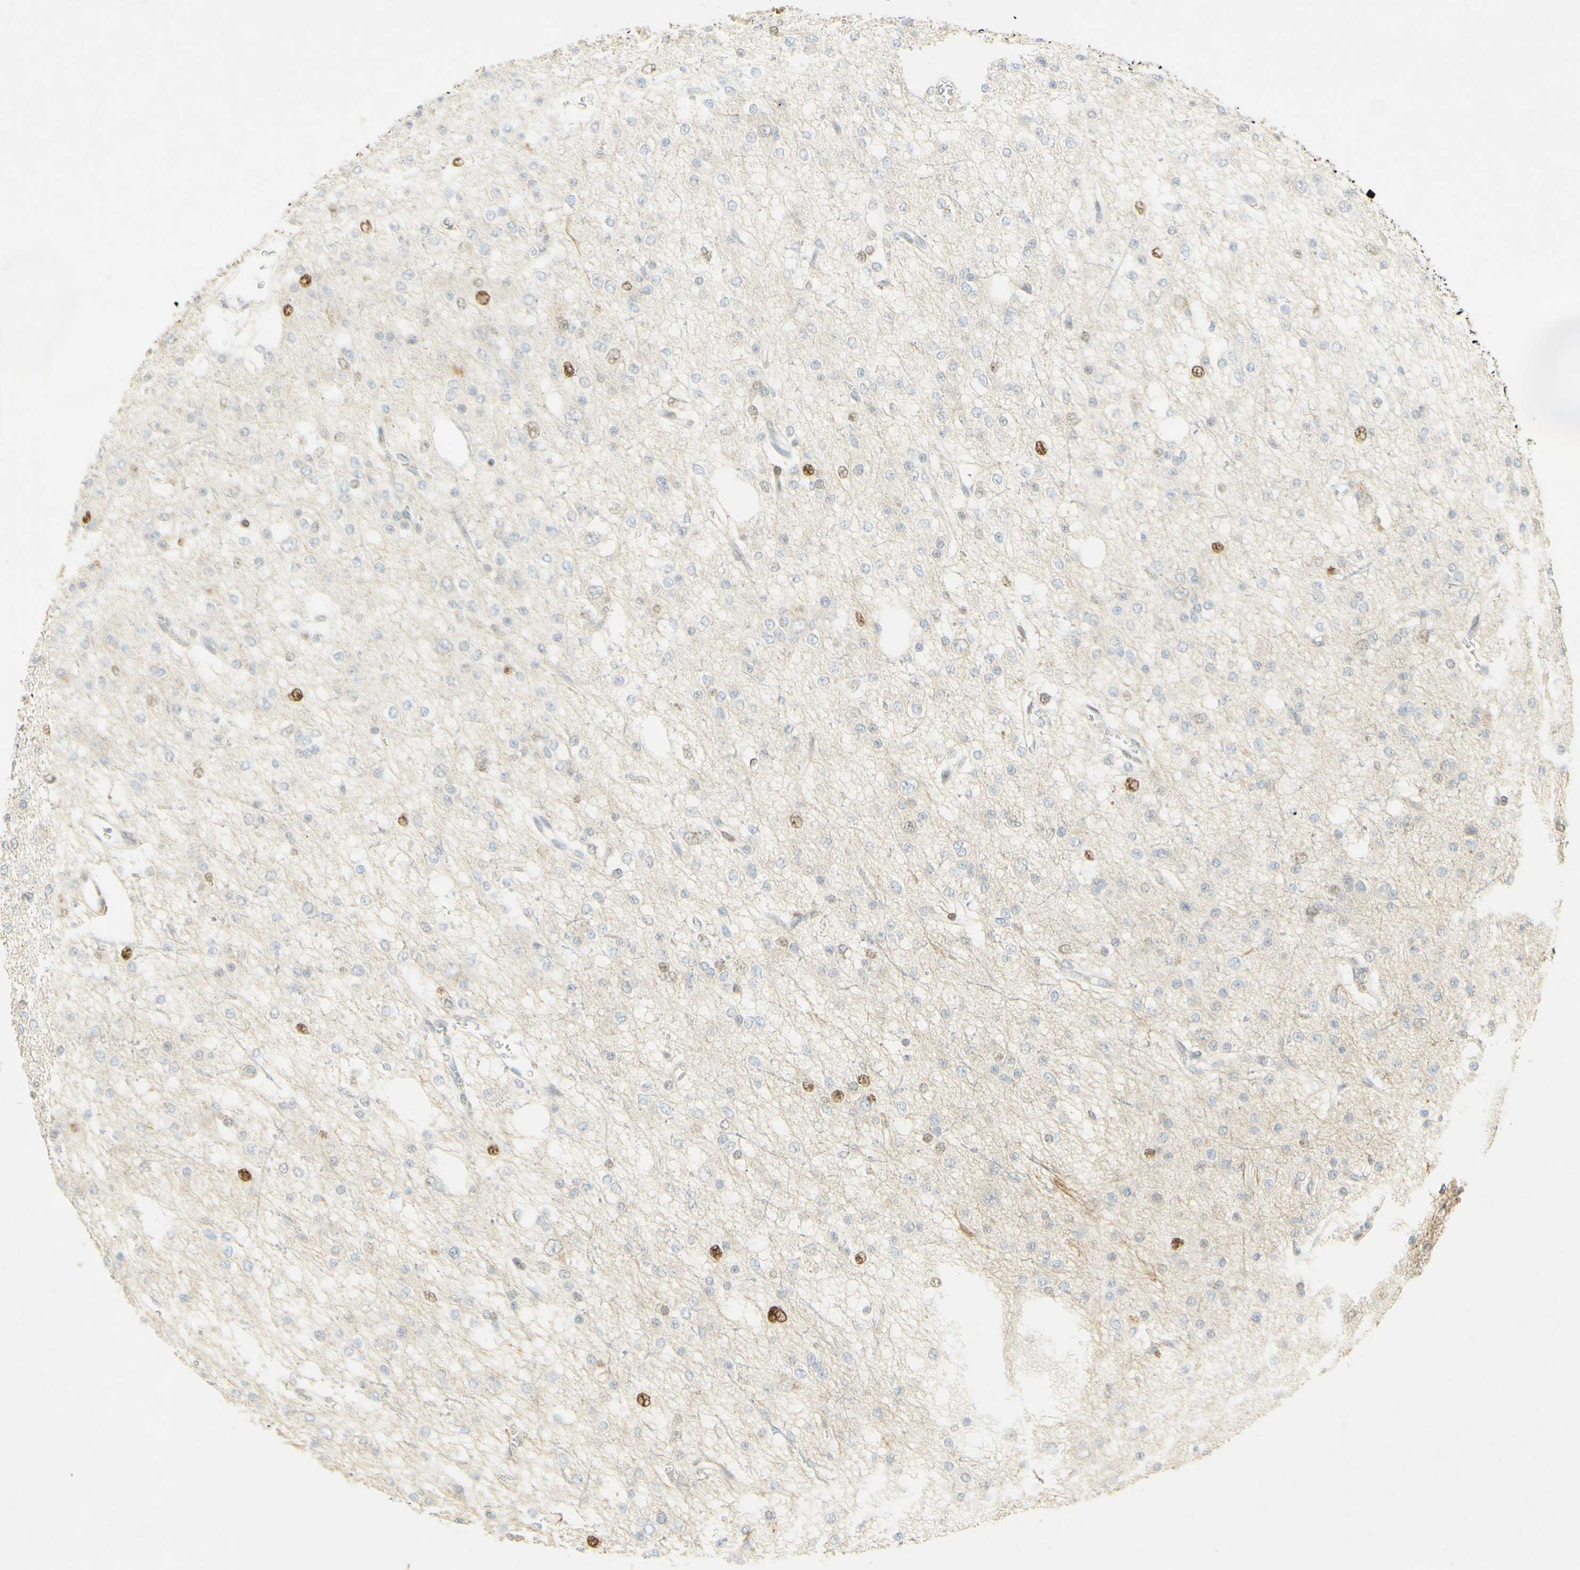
{"staining": {"intensity": "strong", "quantity": "<25%", "location": "nuclear"}, "tissue": "glioma", "cell_type": "Tumor cells", "image_type": "cancer", "snomed": [{"axis": "morphology", "description": "Glioma, malignant, Low grade"}, {"axis": "topography", "description": "Brain"}], "caption": "Immunohistochemistry micrograph of glioma stained for a protein (brown), which reveals medium levels of strong nuclear expression in approximately <25% of tumor cells.", "gene": "E2F1", "patient": {"sex": "male", "age": 38}}